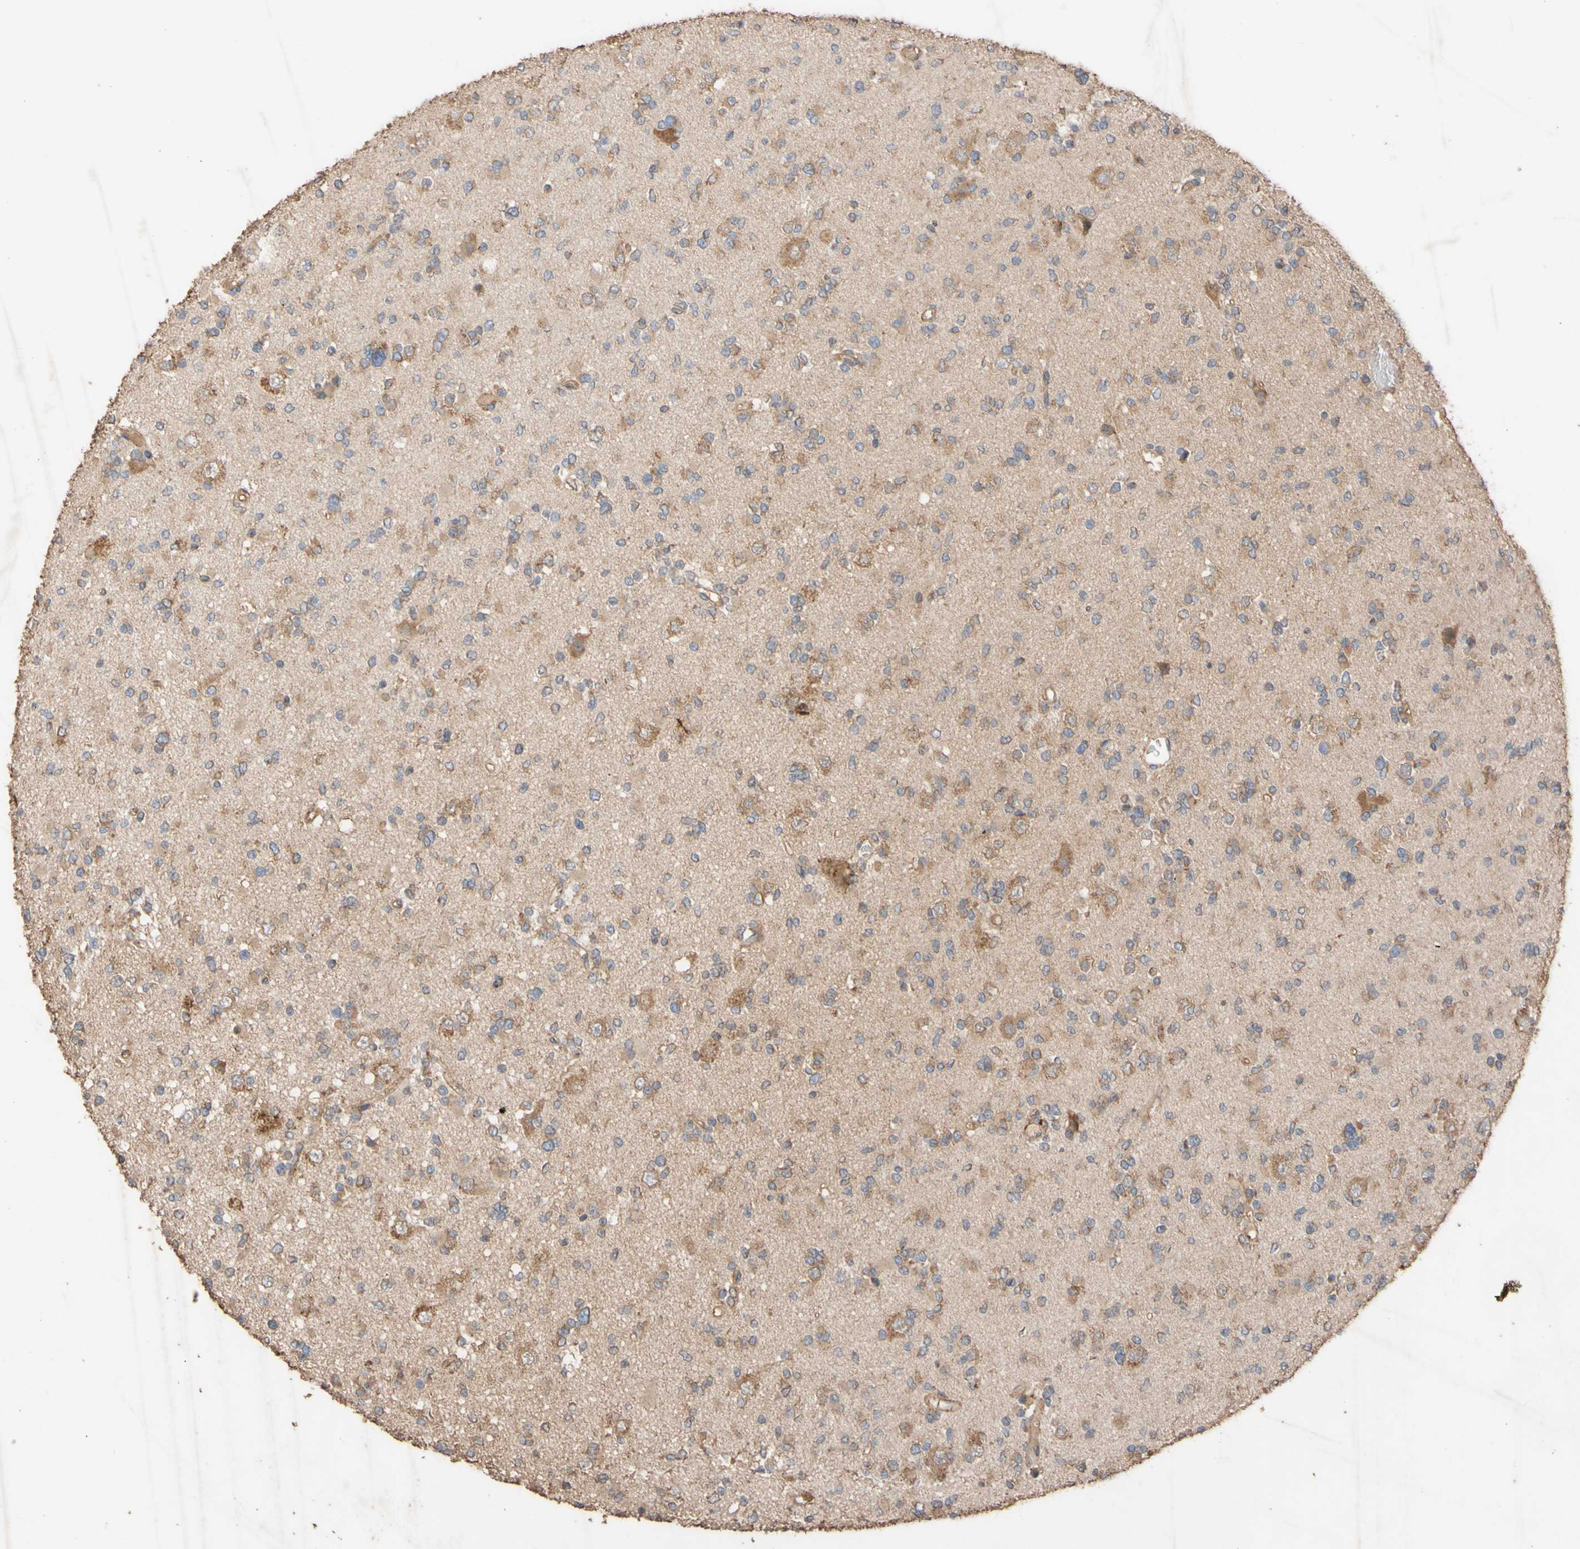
{"staining": {"intensity": "moderate", "quantity": ">75%", "location": "cytoplasmic/membranous"}, "tissue": "glioma", "cell_type": "Tumor cells", "image_type": "cancer", "snomed": [{"axis": "morphology", "description": "Glioma, malignant, Low grade"}, {"axis": "topography", "description": "Brain"}], "caption": "A medium amount of moderate cytoplasmic/membranous positivity is appreciated in approximately >75% of tumor cells in glioma tissue.", "gene": "EIF2S3", "patient": {"sex": "female", "age": 22}}